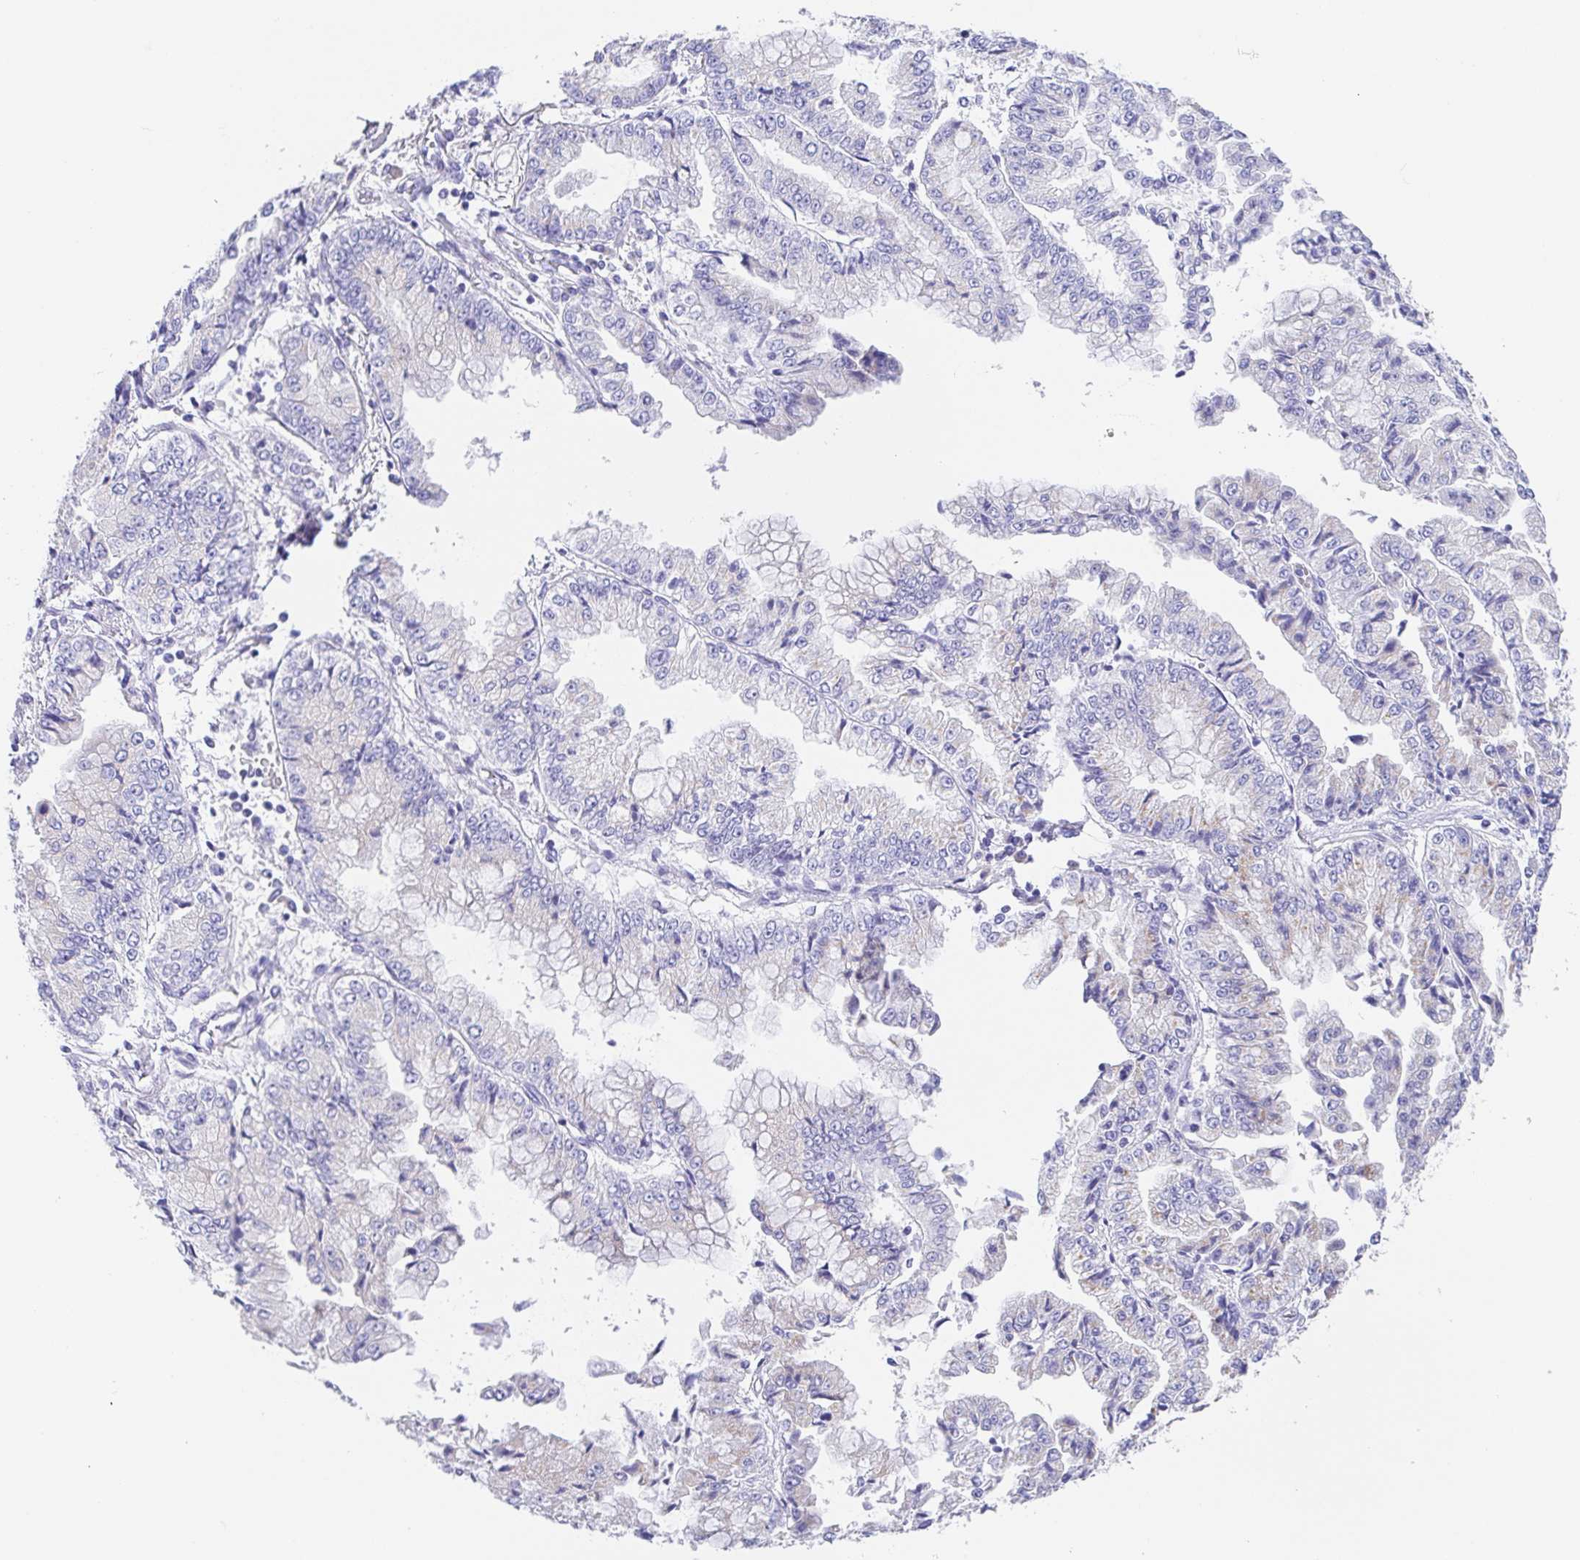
{"staining": {"intensity": "negative", "quantity": "none", "location": "none"}, "tissue": "stomach cancer", "cell_type": "Tumor cells", "image_type": "cancer", "snomed": [{"axis": "morphology", "description": "Adenocarcinoma, NOS"}, {"axis": "topography", "description": "Stomach, upper"}], "caption": "DAB immunohistochemical staining of human stomach cancer (adenocarcinoma) reveals no significant staining in tumor cells.", "gene": "SCG3", "patient": {"sex": "female", "age": 74}}